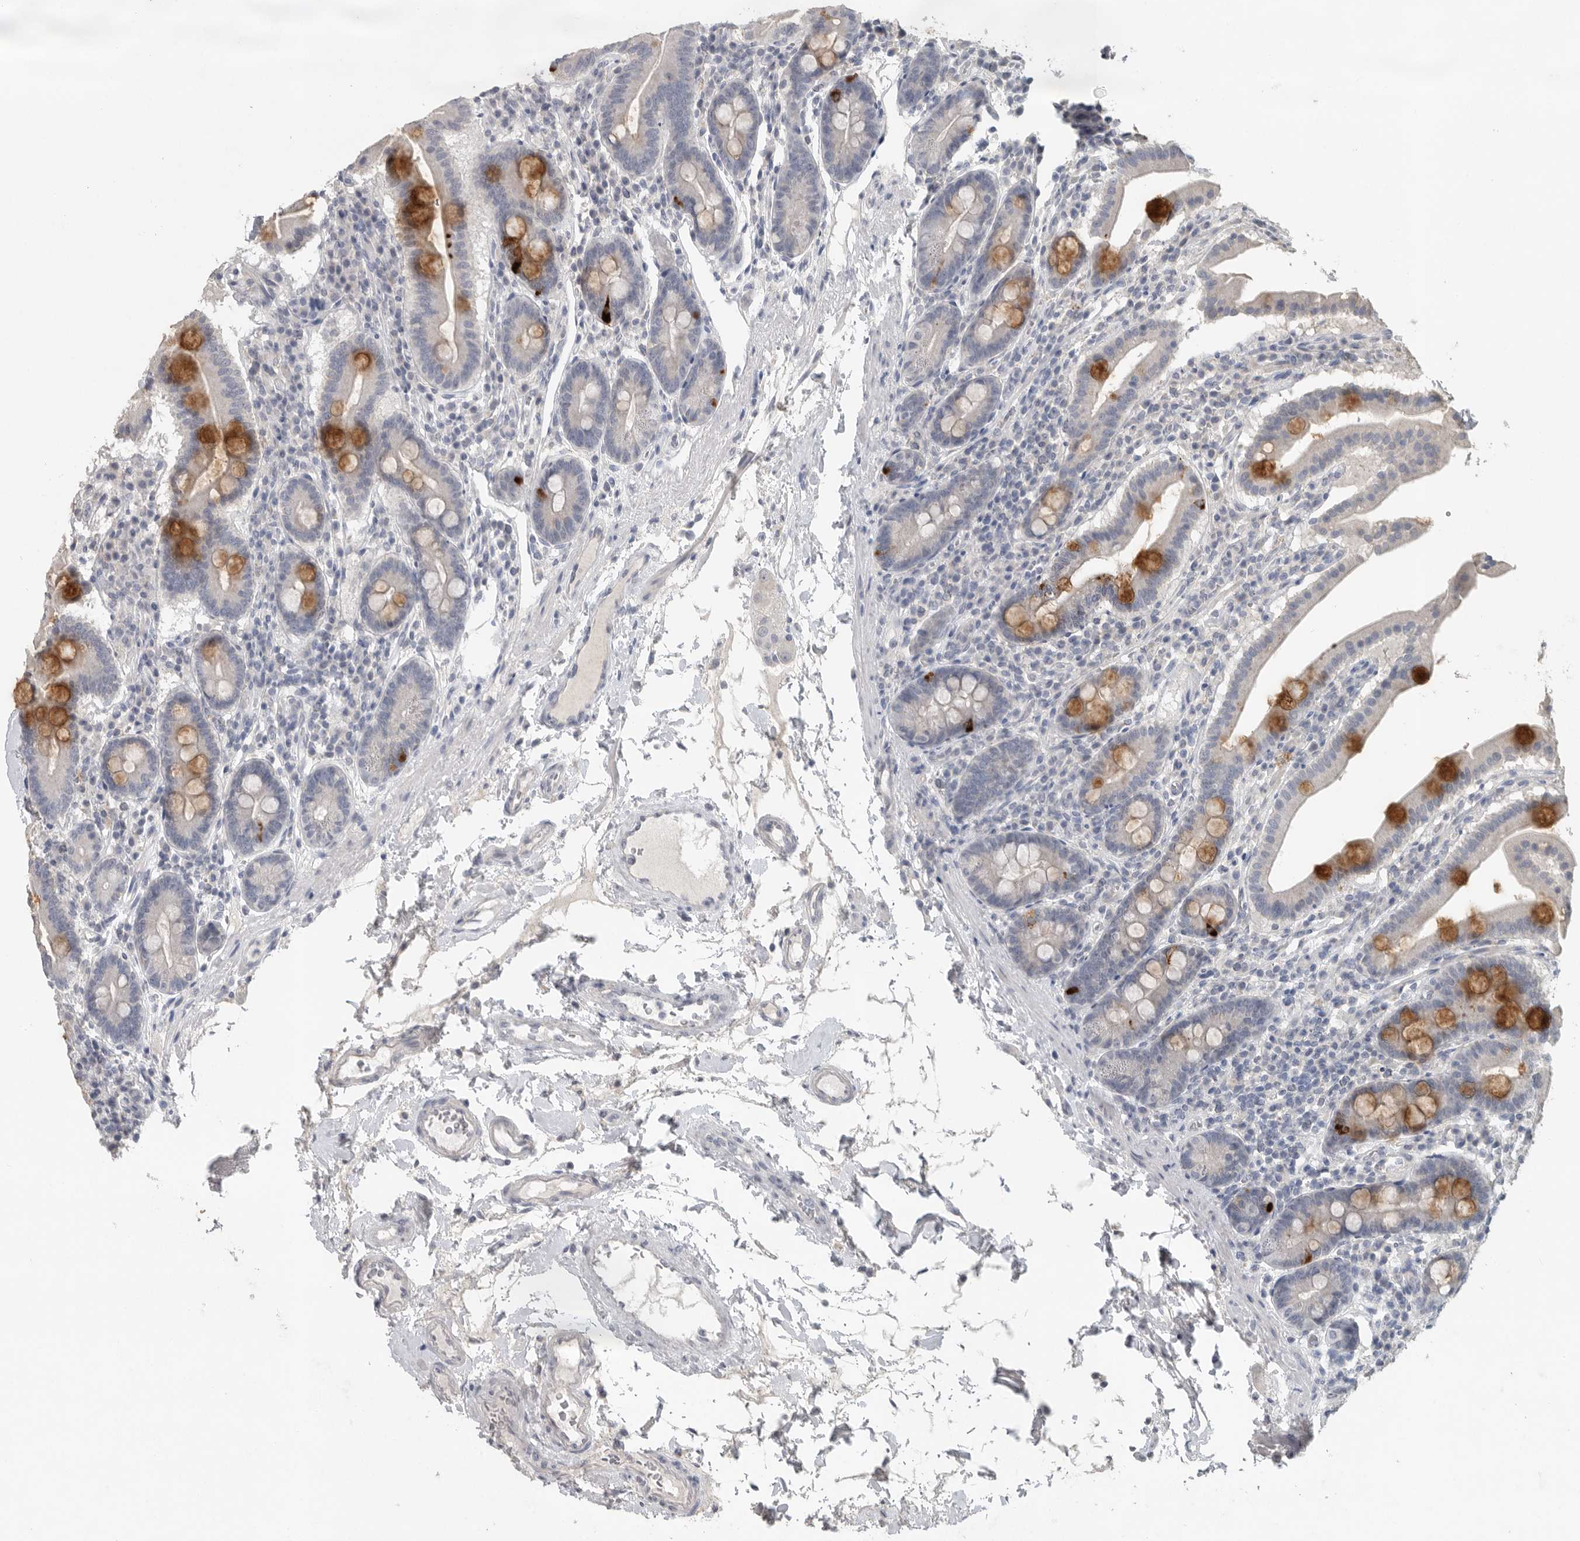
{"staining": {"intensity": "moderate", "quantity": "<25%", "location": "cytoplasmic/membranous"}, "tissue": "duodenum", "cell_type": "Glandular cells", "image_type": "normal", "snomed": [{"axis": "morphology", "description": "Normal tissue, NOS"}, {"axis": "morphology", "description": "Adenocarcinoma, NOS"}, {"axis": "topography", "description": "Pancreas"}, {"axis": "topography", "description": "Duodenum"}], "caption": "The image displays a brown stain indicating the presence of a protein in the cytoplasmic/membranous of glandular cells in duodenum.", "gene": "REG4", "patient": {"sex": "male", "age": 50}}